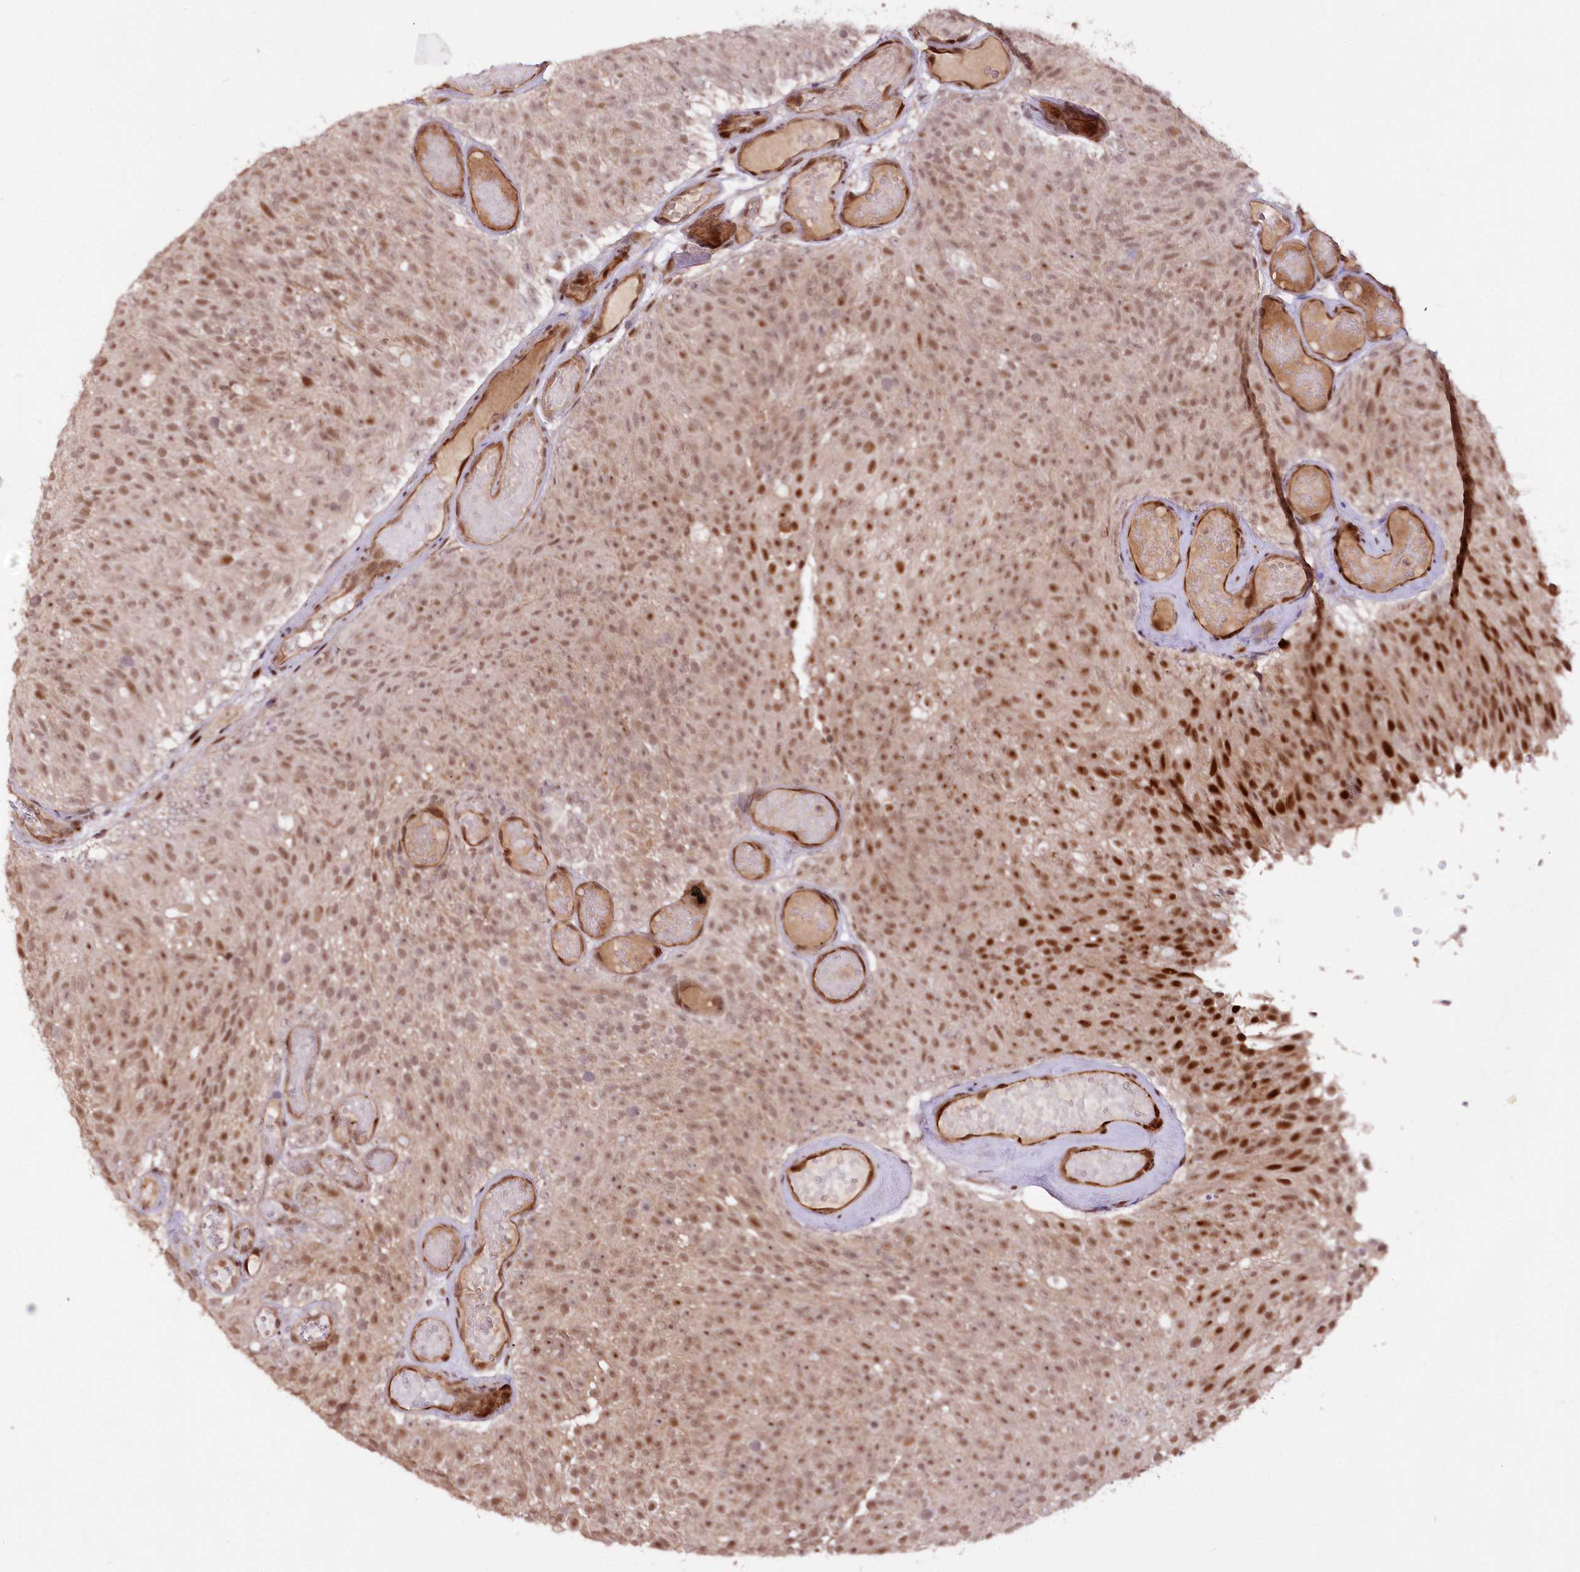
{"staining": {"intensity": "moderate", "quantity": ">75%", "location": "nuclear"}, "tissue": "urothelial cancer", "cell_type": "Tumor cells", "image_type": "cancer", "snomed": [{"axis": "morphology", "description": "Urothelial carcinoma, Low grade"}, {"axis": "topography", "description": "Urinary bladder"}], "caption": "Urothelial cancer was stained to show a protein in brown. There is medium levels of moderate nuclear positivity in about >75% of tumor cells.", "gene": "DMP1", "patient": {"sex": "male", "age": 78}}